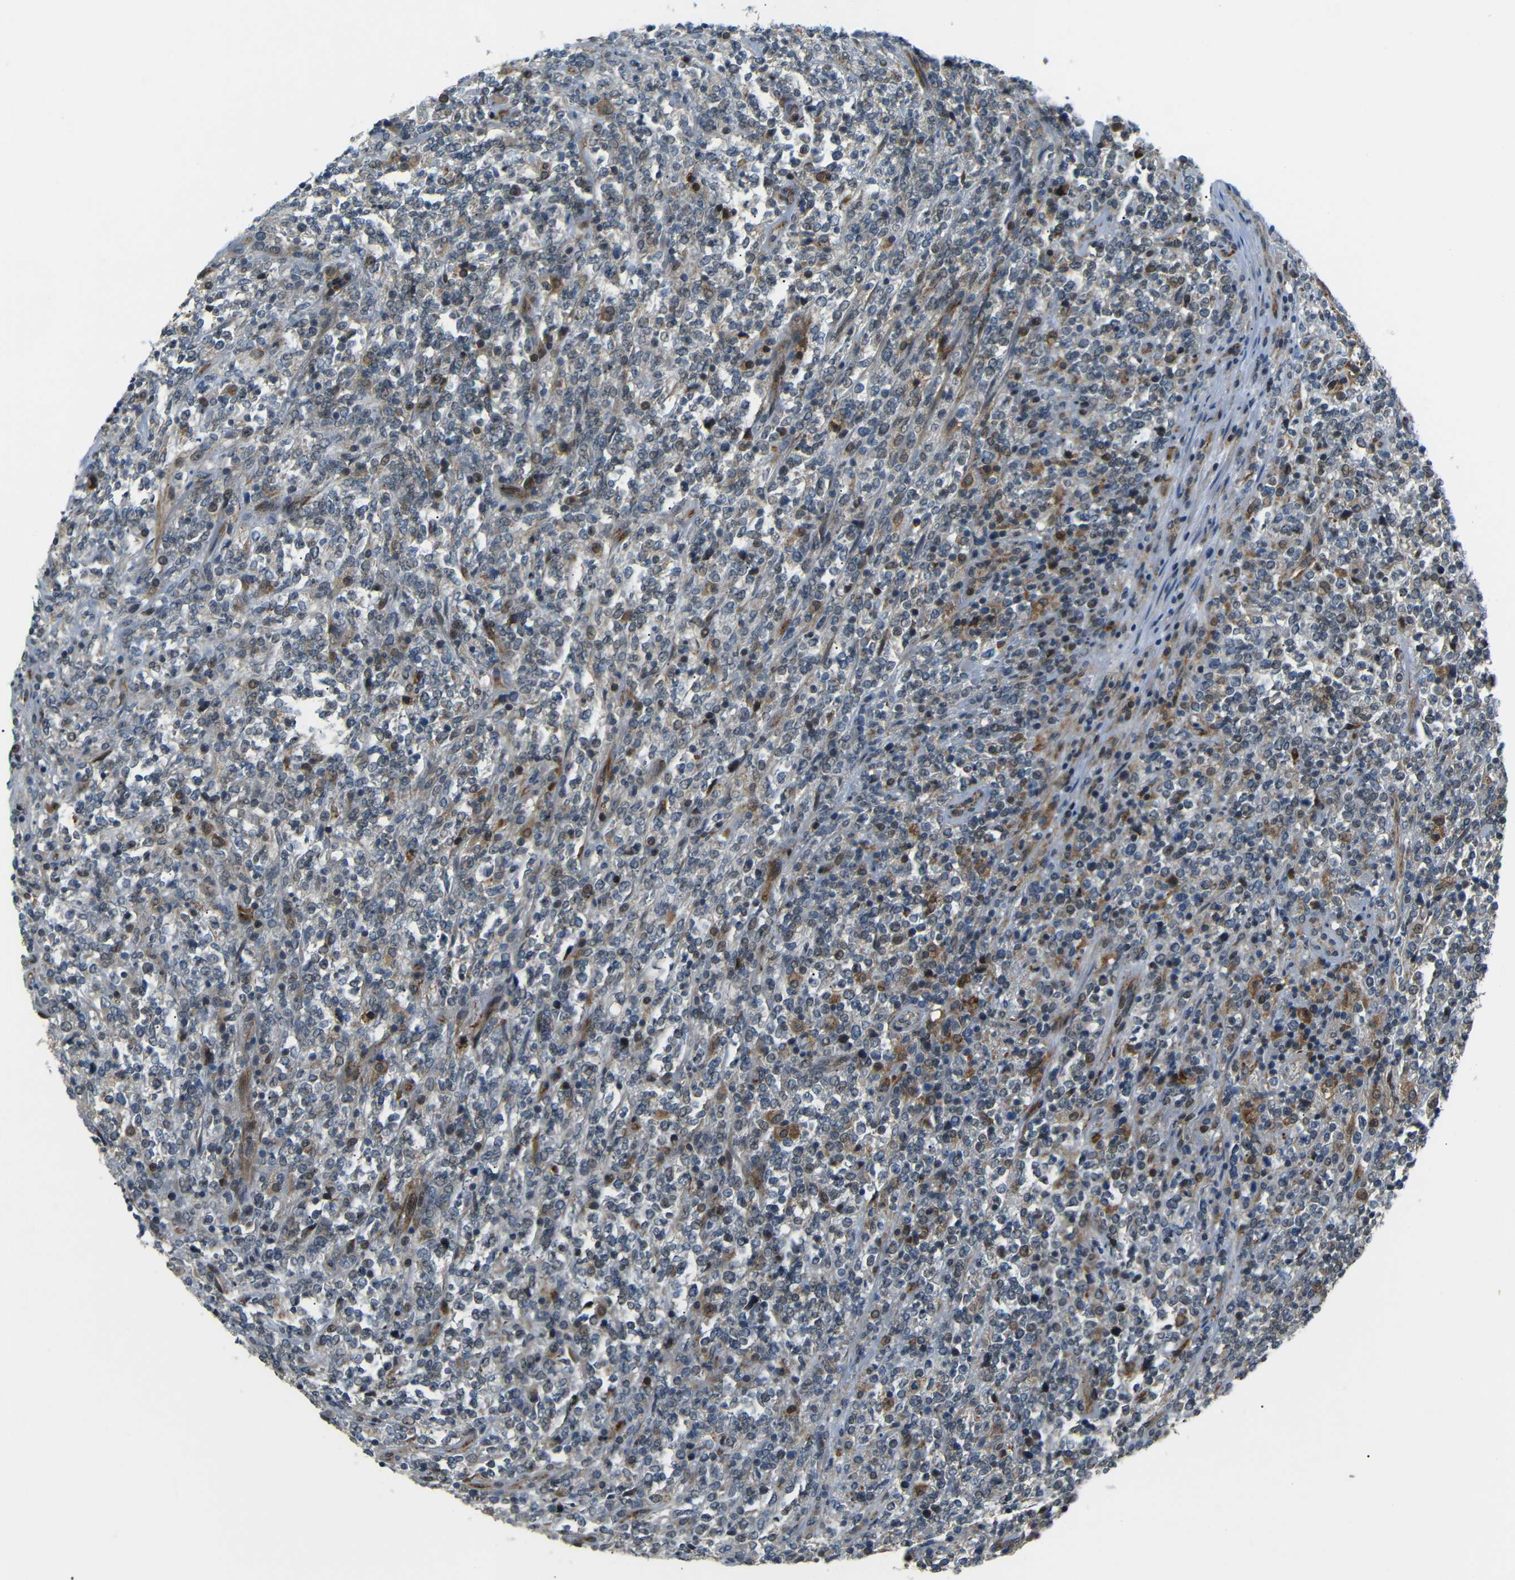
{"staining": {"intensity": "moderate", "quantity": "<25%", "location": "cytoplasmic/membranous"}, "tissue": "lymphoma", "cell_type": "Tumor cells", "image_type": "cancer", "snomed": [{"axis": "morphology", "description": "Malignant lymphoma, non-Hodgkin's type, High grade"}, {"axis": "topography", "description": "Soft tissue"}], "caption": "Lymphoma tissue demonstrates moderate cytoplasmic/membranous staining in approximately <25% of tumor cells (Brightfield microscopy of DAB IHC at high magnification).", "gene": "SYDE1", "patient": {"sex": "male", "age": 18}}